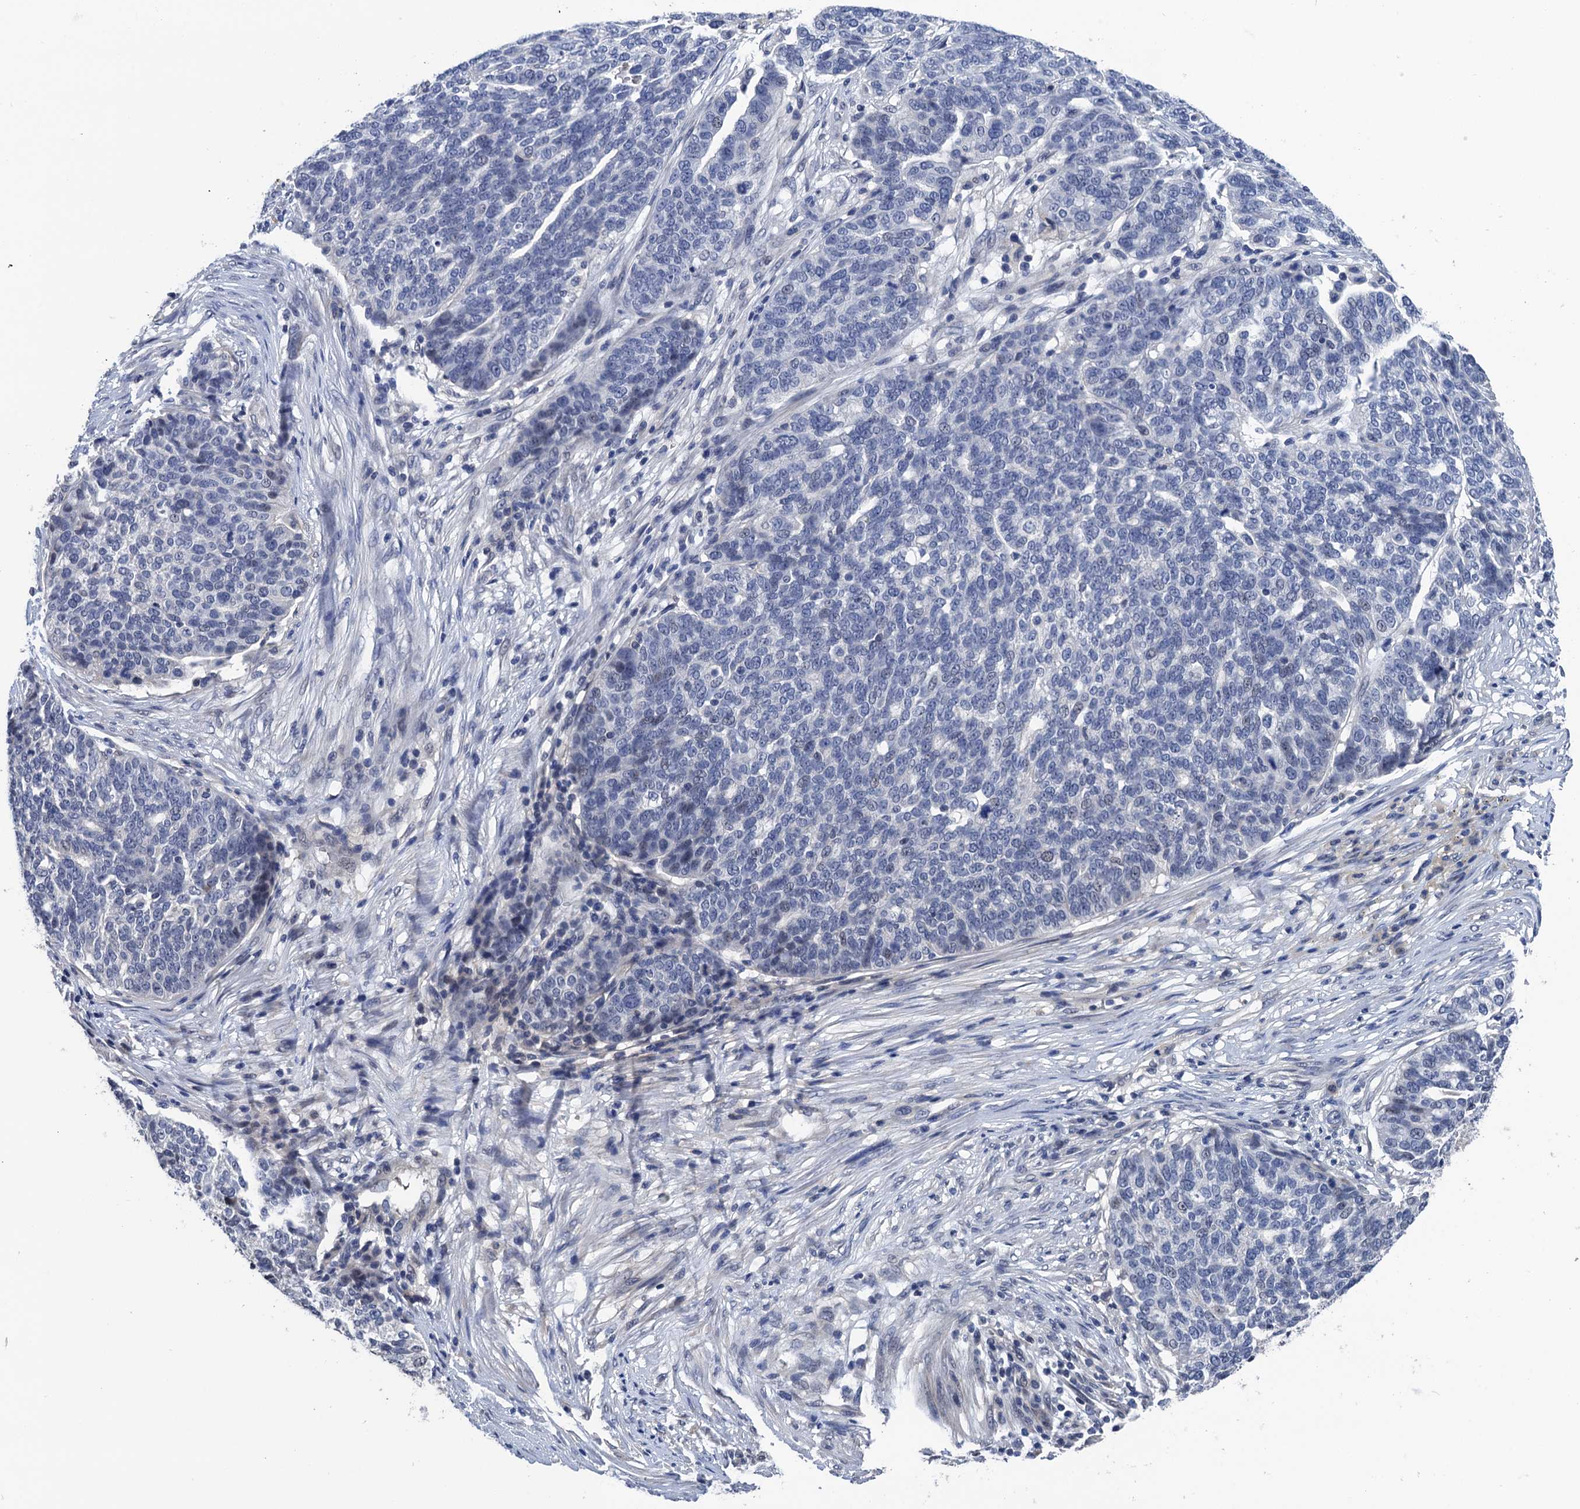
{"staining": {"intensity": "negative", "quantity": "none", "location": "none"}, "tissue": "ovarian cancer", "cell_type": "Tumor cells", "image_type": "cancer", "snomed": [{"axis": "morphology", "description": "Cystadenocarcinoma, serous, NOS"}, {"axis": "topography", "description": "Ovary"}], "caption": "Immunohistochemistry image of neoplastic tissue: ovarian cancer (serous cystadenocarcinoma) stained with DAB (3,3'-diaminobenzidine) shows no significant protein expression in tumor cells. (DAB immunohistochemistry (IHC) with hematoxylin counter stain).", "gene": "ART5", "patient": {"sex": "female", "age": 59}}